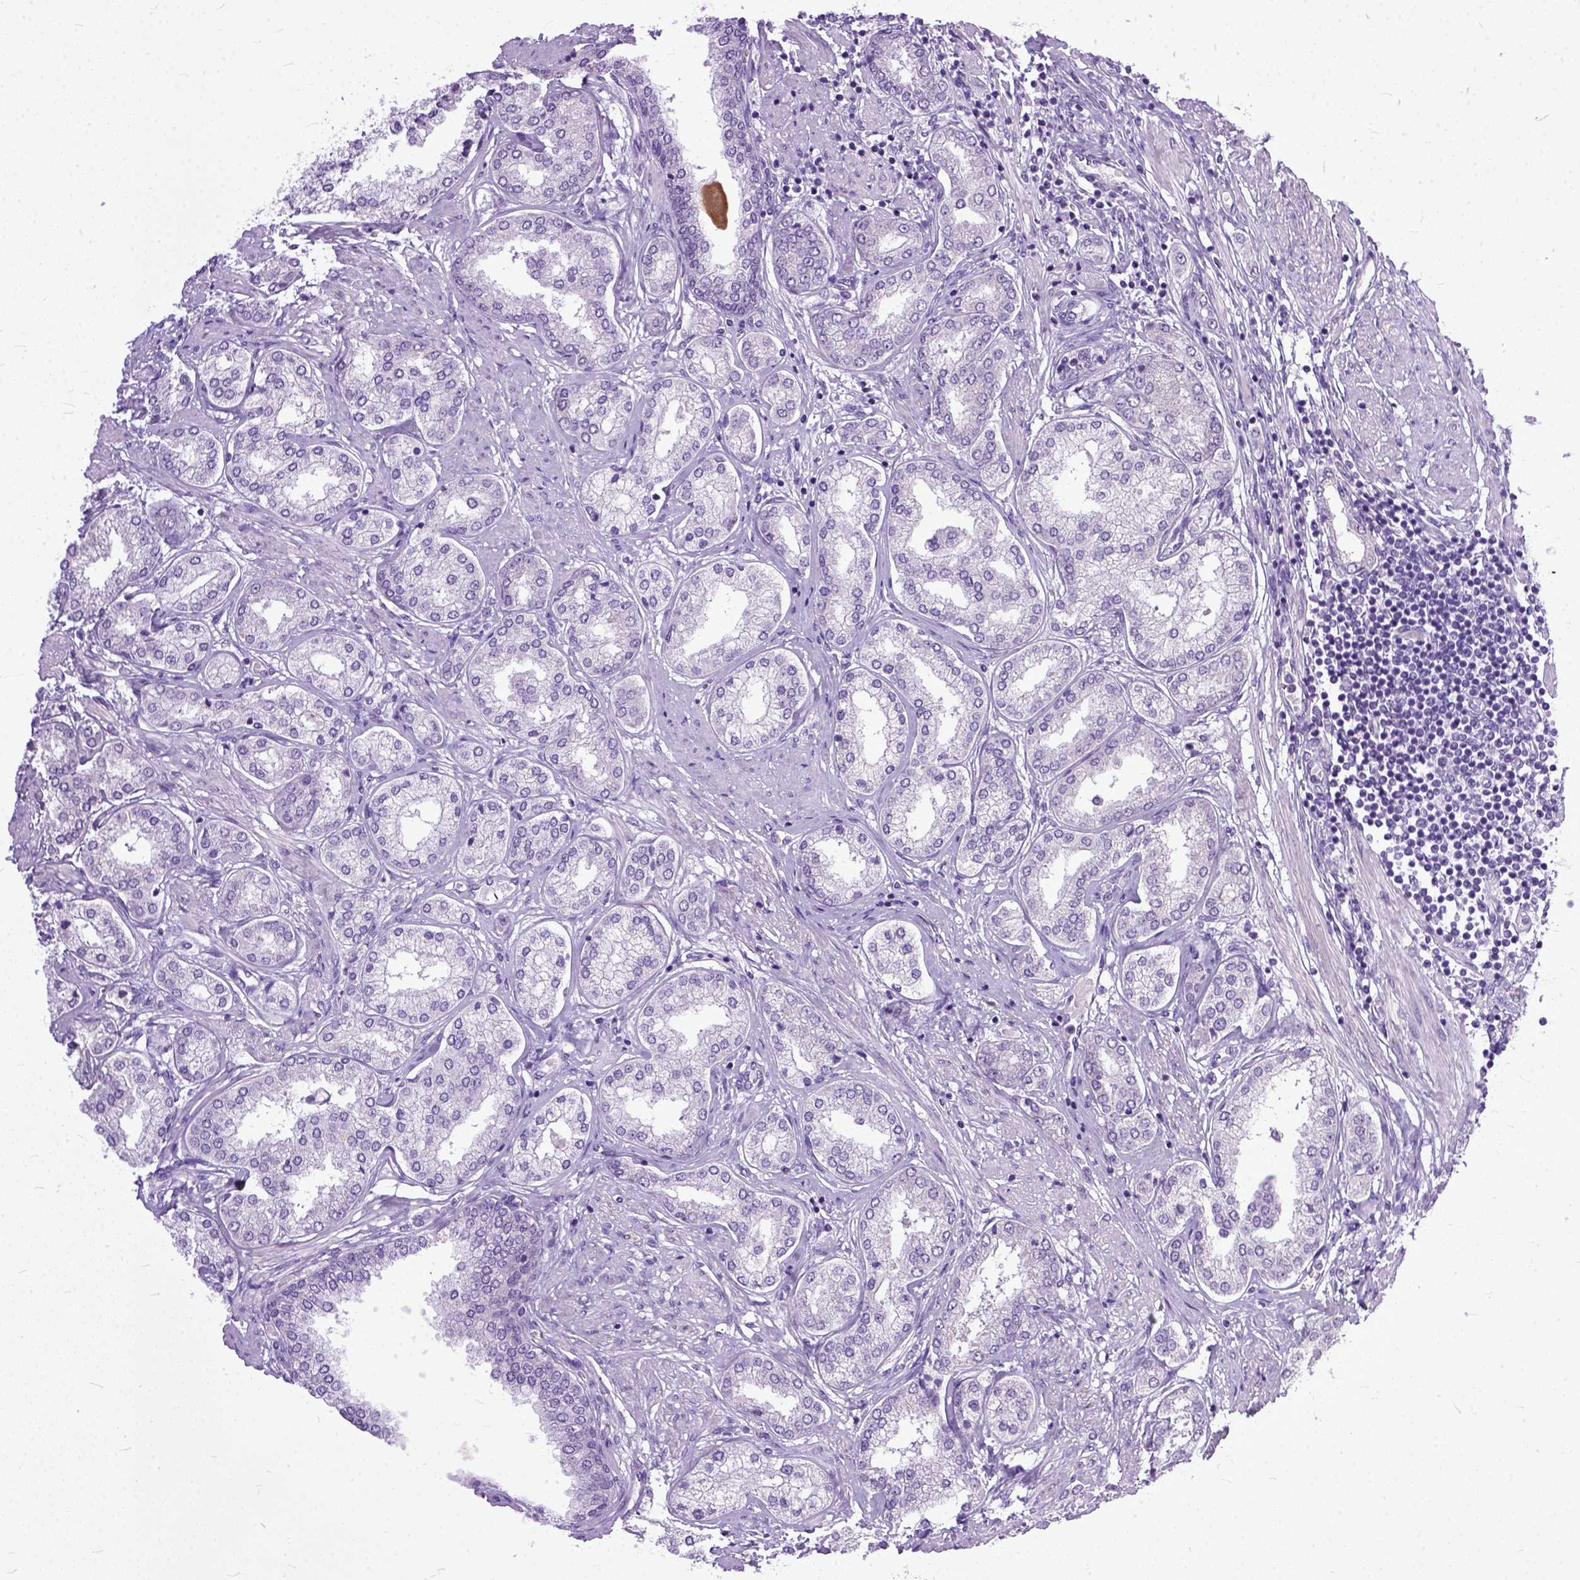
{"staining": {"intensity": "negative", "quantity": "none", "location": "none"}, "tissue": "prostate cancer", "cell_type": "Tumor cells", "image_type": "cancer", "snomed": [{"axis": "morphology", "description": "Adenocarcinoma, NOS"}, {"axis": "topography", "description": "Prostate"}], "caption": "DAB (3,3'-diaminobenzidine) immunohistochemical staining of human prostate adenocarcinoma reveals no significant expression in tumor cells. The staining is performed using DAB (3,3'-diaminobenzidine) brown chromogen with nuclei counter-stained in using hematoxylin.", "gene": "TCEAL7", "patient": {"sex": "male", "age": 63}}